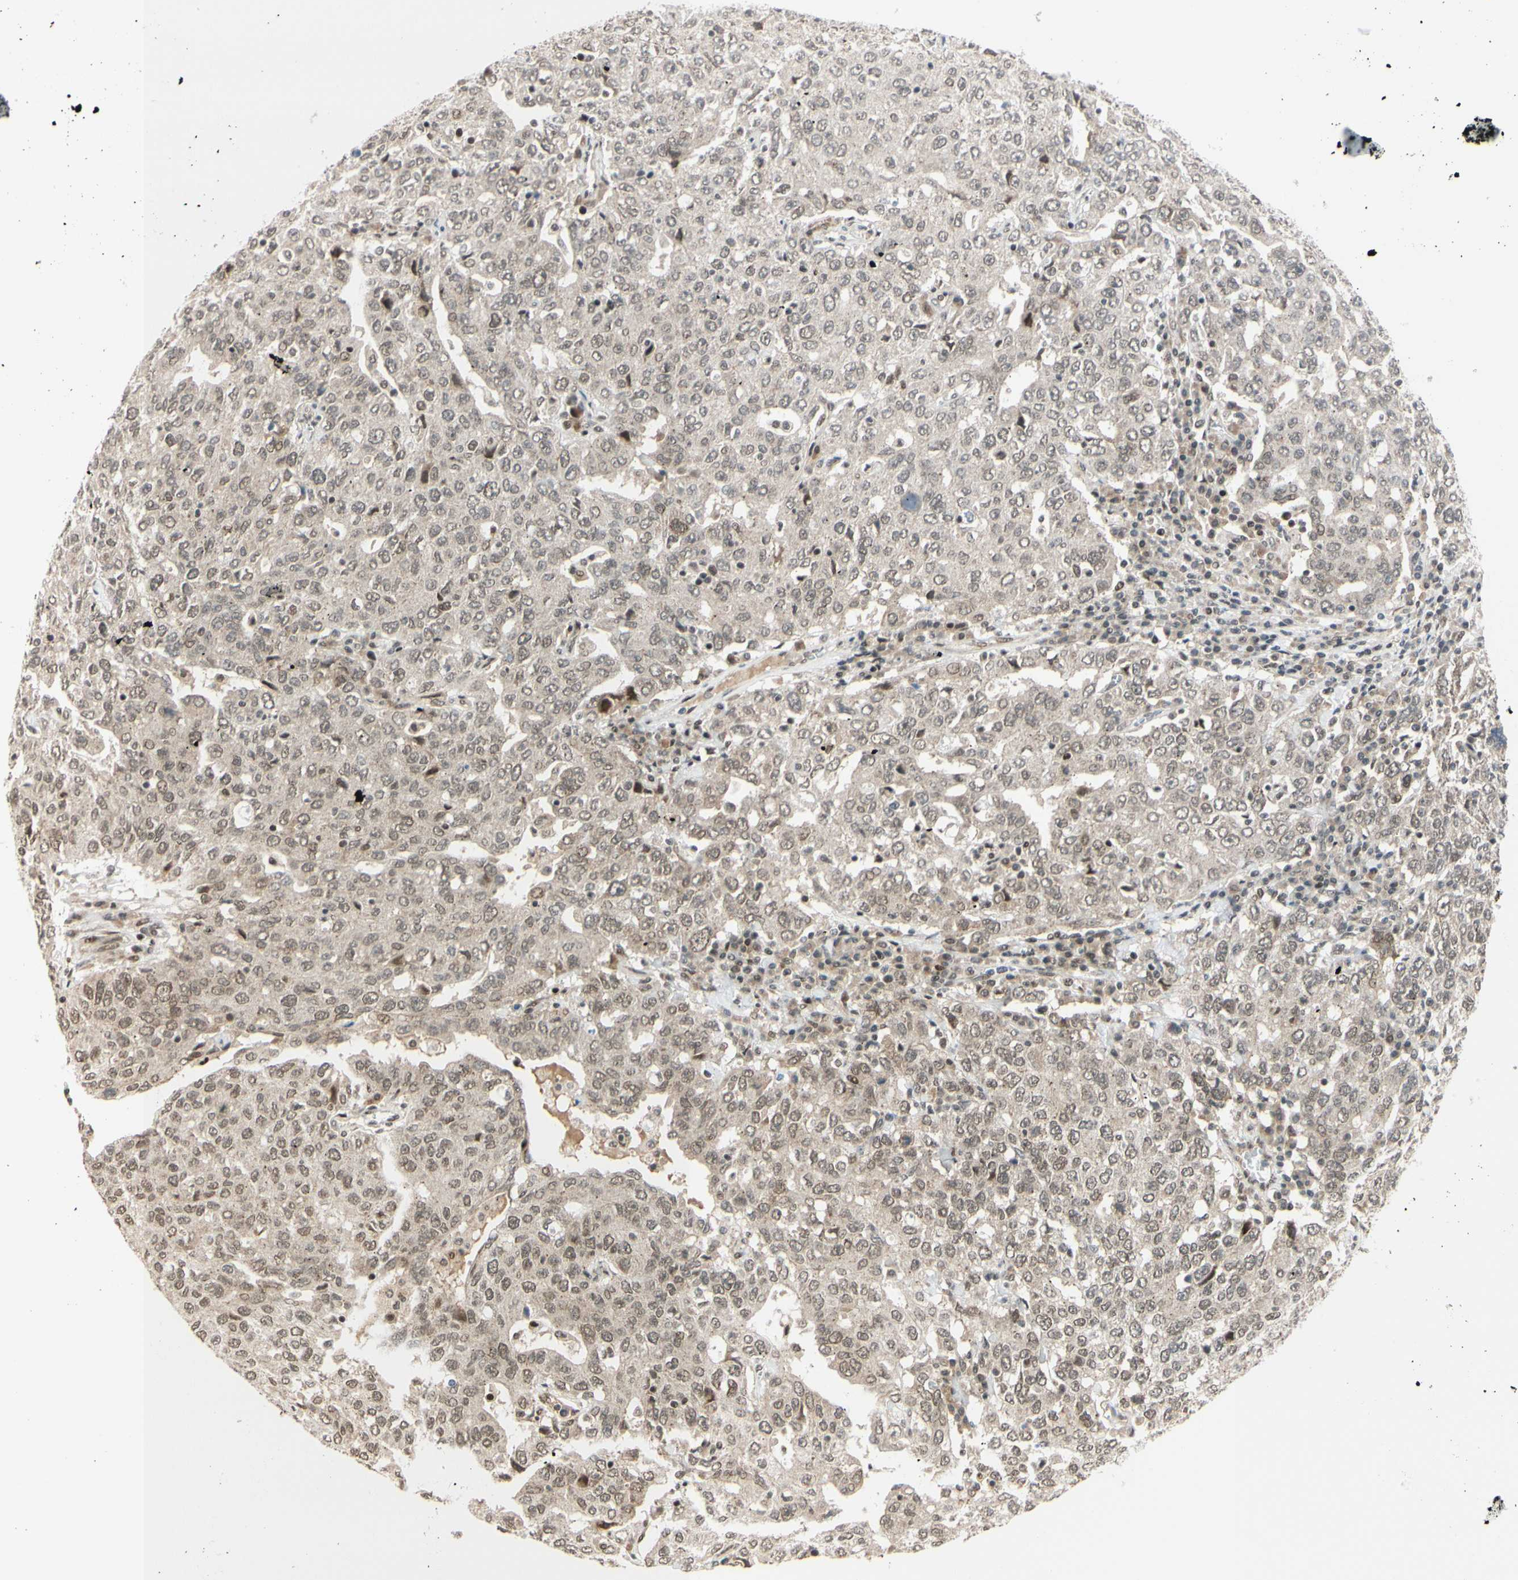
{"staining": {"intensity": "weak", "quantity": ">75%", "location": "cytoplasmic/membranous"}, "tissue": "ovarian cancer", "cell_type": "Tumor cells", "image_type": "cancer", "snomed": [{"axis": "morphology", "description": "Carcinoma, endometroid"}, {"axis": "topography", "description": "Ovary"}], "caption": "Brown immunohistochemical staining in human ovarian endometroid carcinoma exhibits weak cytoplasmic/membranous staining in about >75% of tumor cells.", "gene": "BRMS1", "patient": {"sex": "female", "age": 62}}